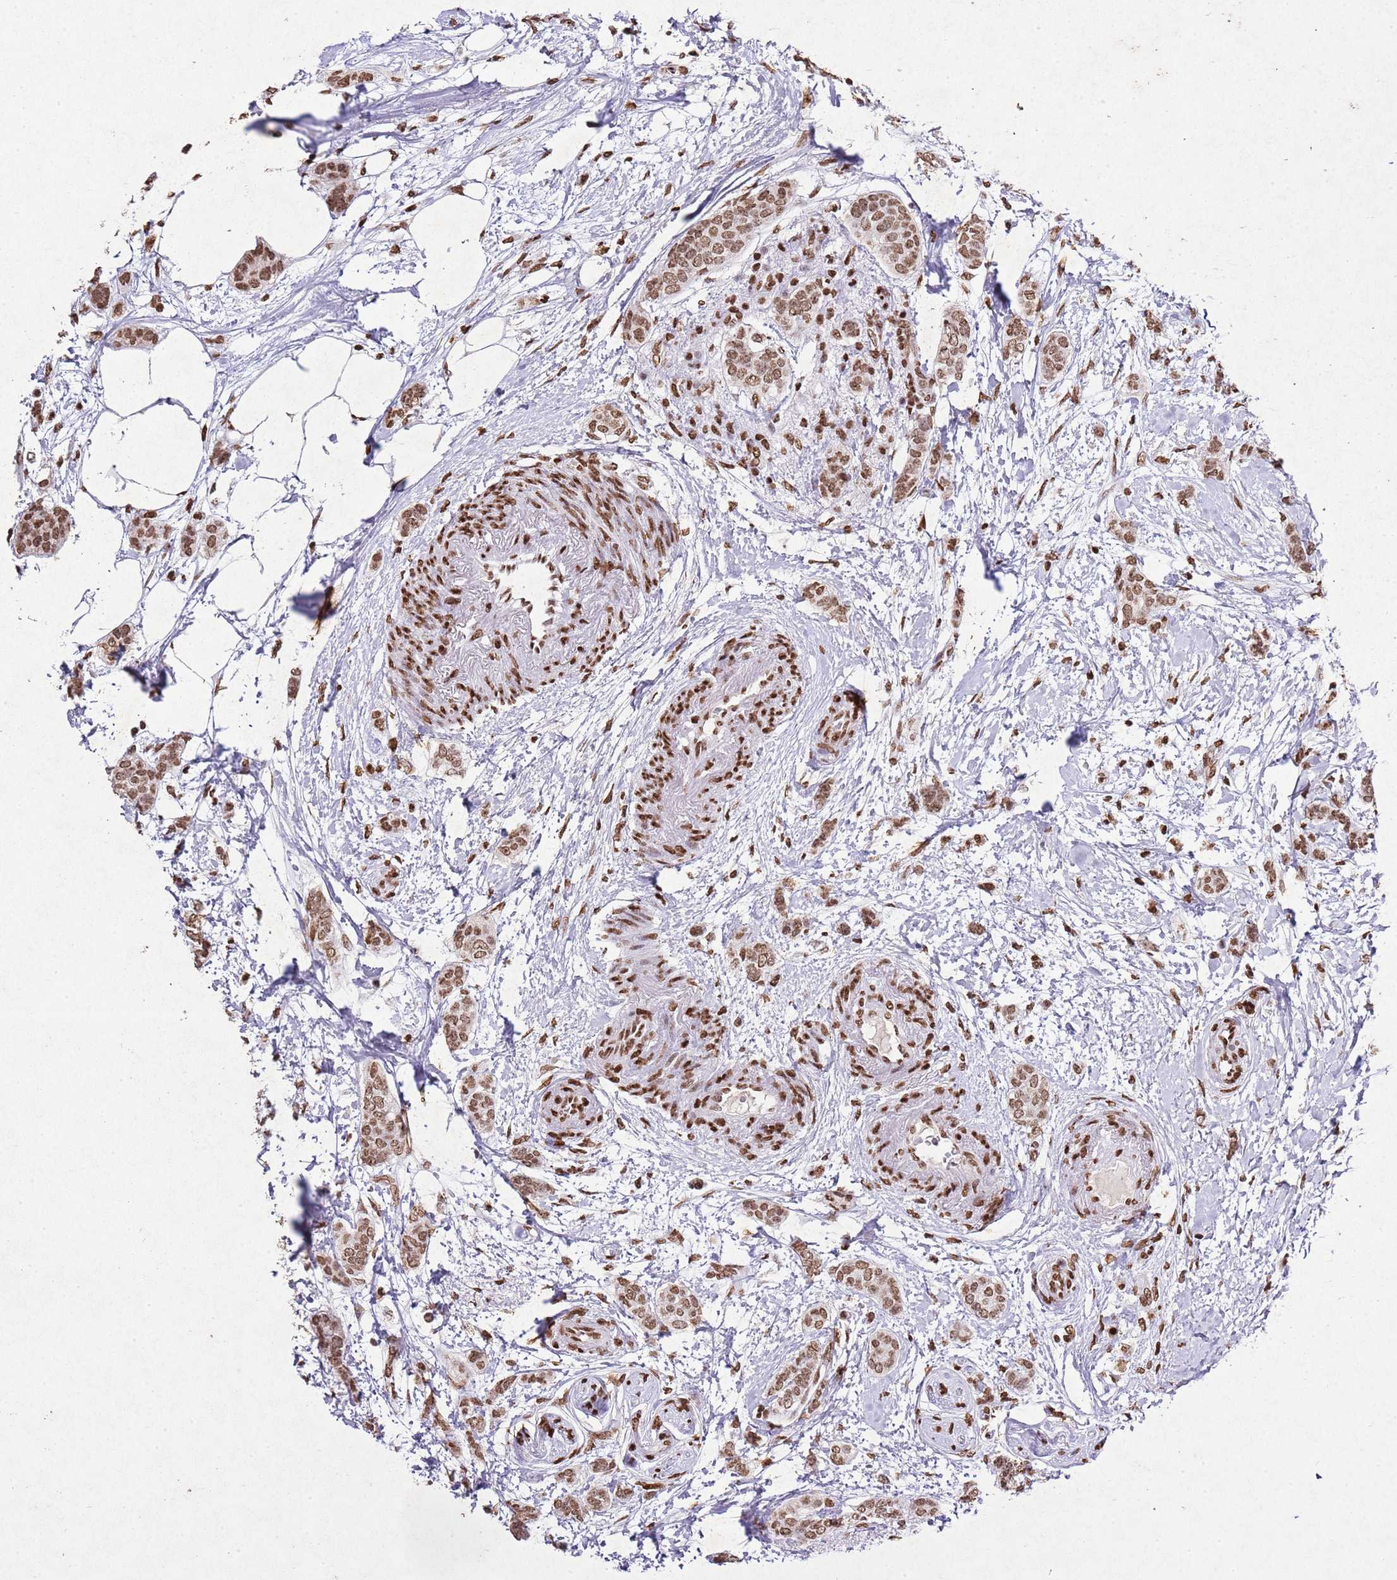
{"staining": {"intensity": "moderate", "quantity": ">75%", "location": "nuclear"}, "tissue": "breast cancer", "cell_type": "Tumor cells", "image_type": "cancer", "snomed": [{"axis": "morphology", "description": "Duct carcinoma"}, {"axis": "topography", "description": "Breast"}], "caption": "Protein analysis of breast intraductal carcinoma tissue reveals moderate nuclear expression in approximately >75% of tumor cells.", "gene": "BMAL1", "patient": {"sex": "female", "age": 72}}